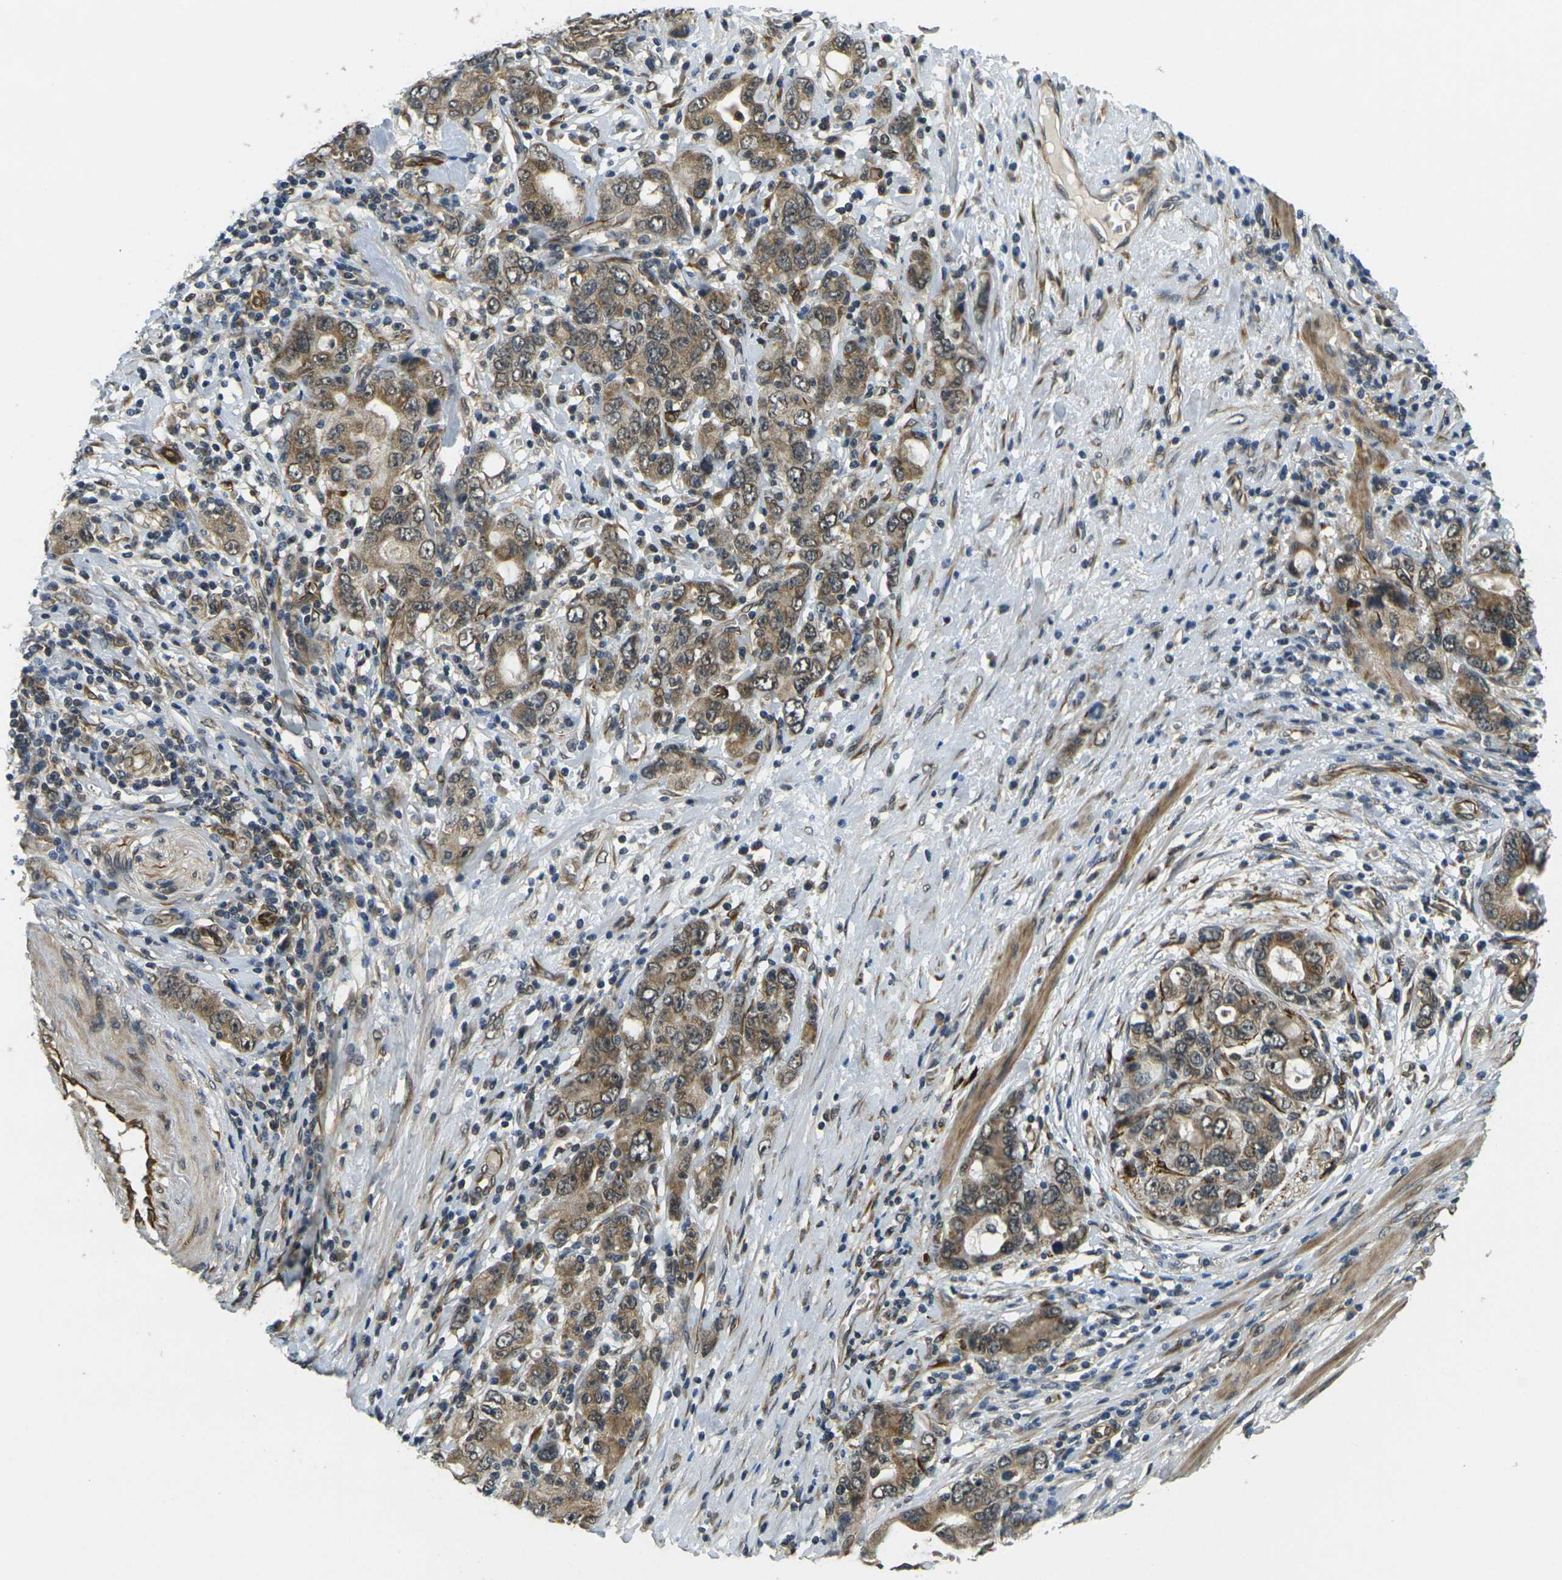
{"staining": {"intensity": "moderate", "quantity": ">75%", "location": "cytoplasmic/membranous"}, "tissue": "stomach cancer", "cell_type": "Tumor cells", "image_type": "cancer", "snomed": [{"axis": "morphology", "description": "Adenocarcinoma, NOS"}, {"axis": "topography", "description": "Stomach, lower"}], "caption": "About >75% of tumor cells in stomach adenocarcinoma show moderate cytoplasmic/membranous protein positivity as visualized by brown immunohistochemical staining.", "gene": "FUT11", "patient": {"sex": "female", "age": 93}}